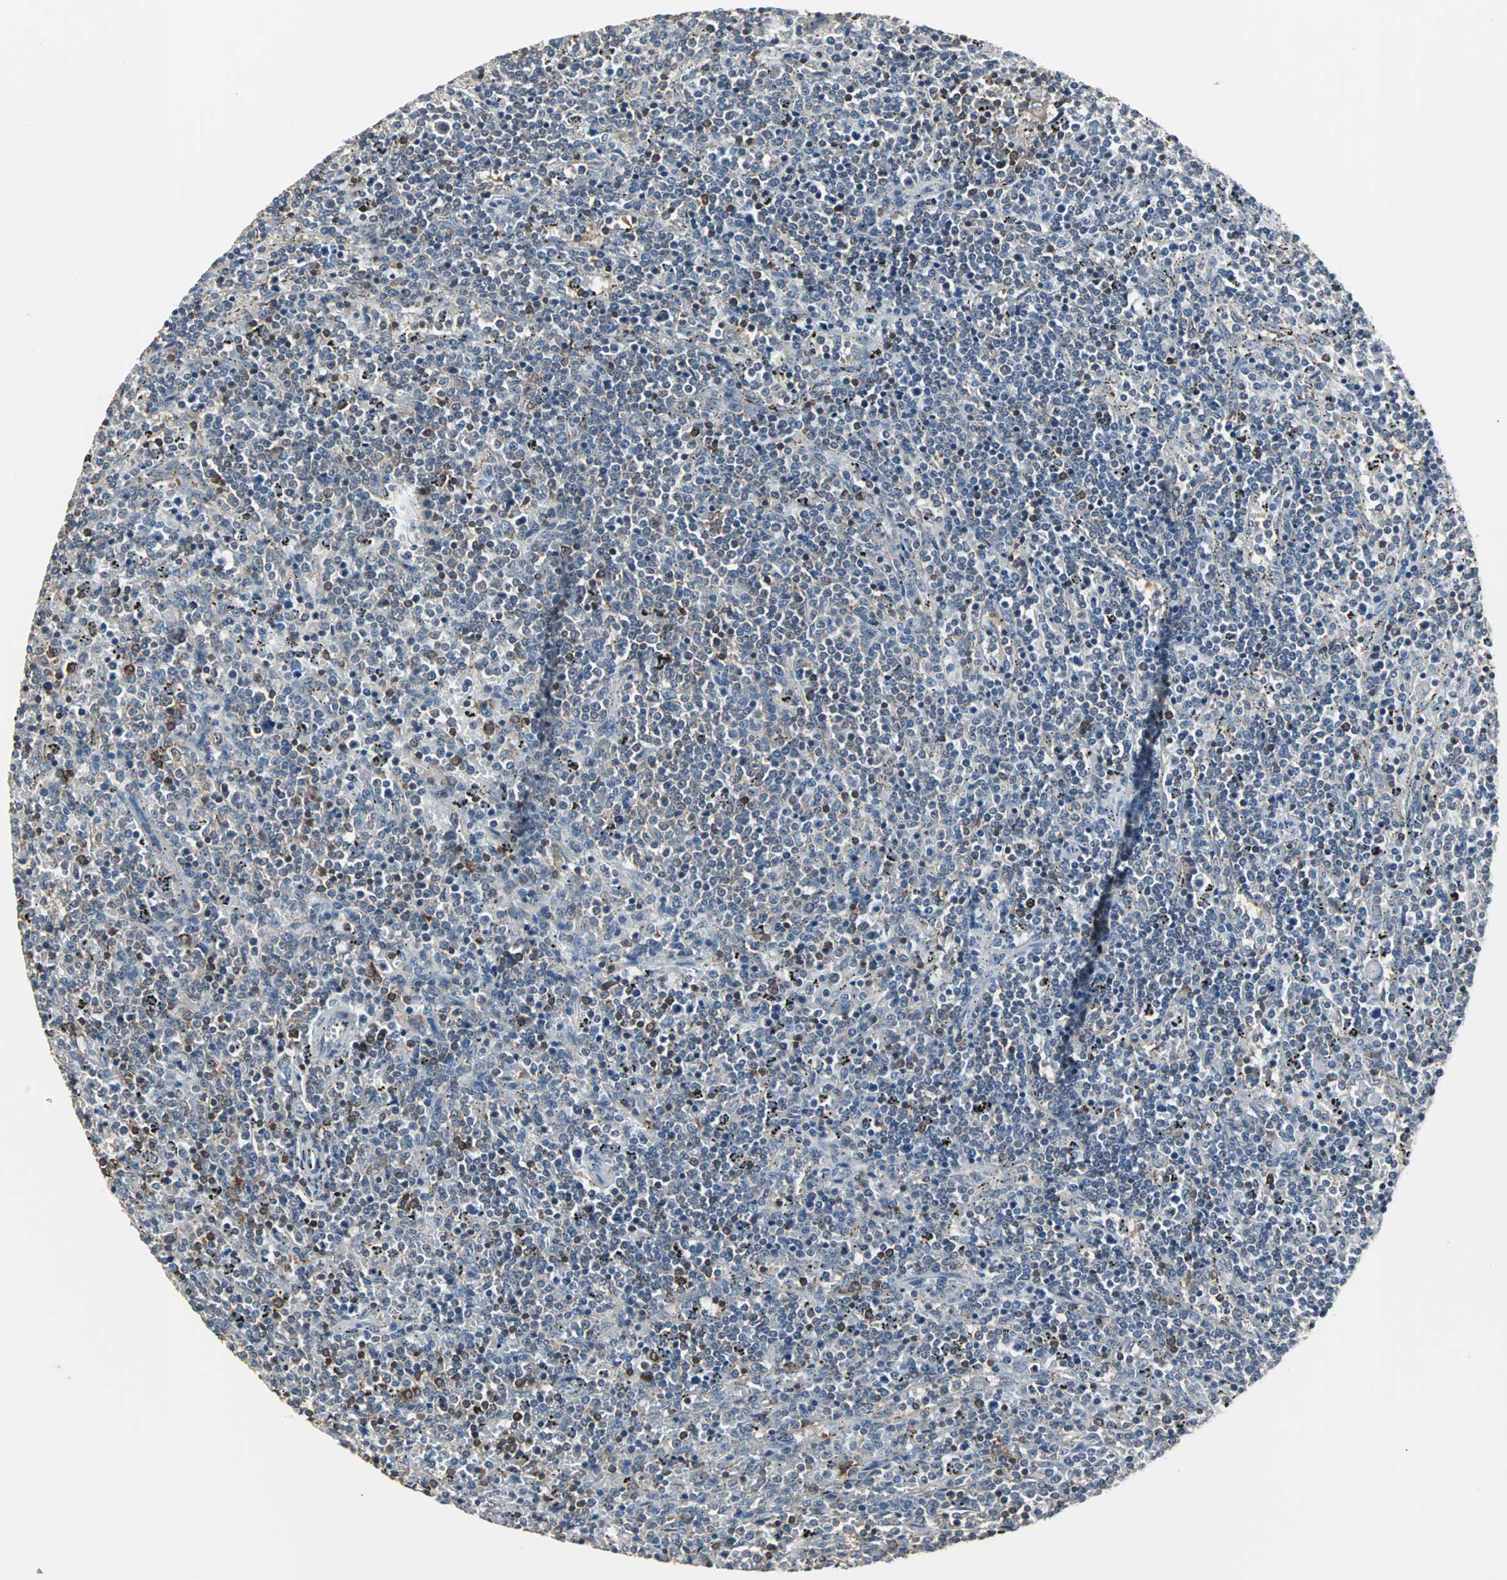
{"staining": {"intensity": "moderate", "quantity": "25%-75%", "location": "cytoplasmic/membranous"}, "tissue": "lymphoma", "cell_type": "Tumor cells", "image_type": "cancer", "snomed": [{"axis": "morphology", "description": "Malignant lymphoma, non-Hodgkin's type, Low grade"}, {"axis": "topography", "description": "Spleen"}], "caption": "A brown stain shows moderate cytoplasmic/membranous expression of a protein in malignant lymphoma, non-Hodgkin's type (low-grade) tumor cells. (DAB (3,3'-diaminobenzidine) = brown stain, brightfield microscopy at high magnification).", "gene": "LRRFIP1", "patient": {"sex": "female", "age": 50}}